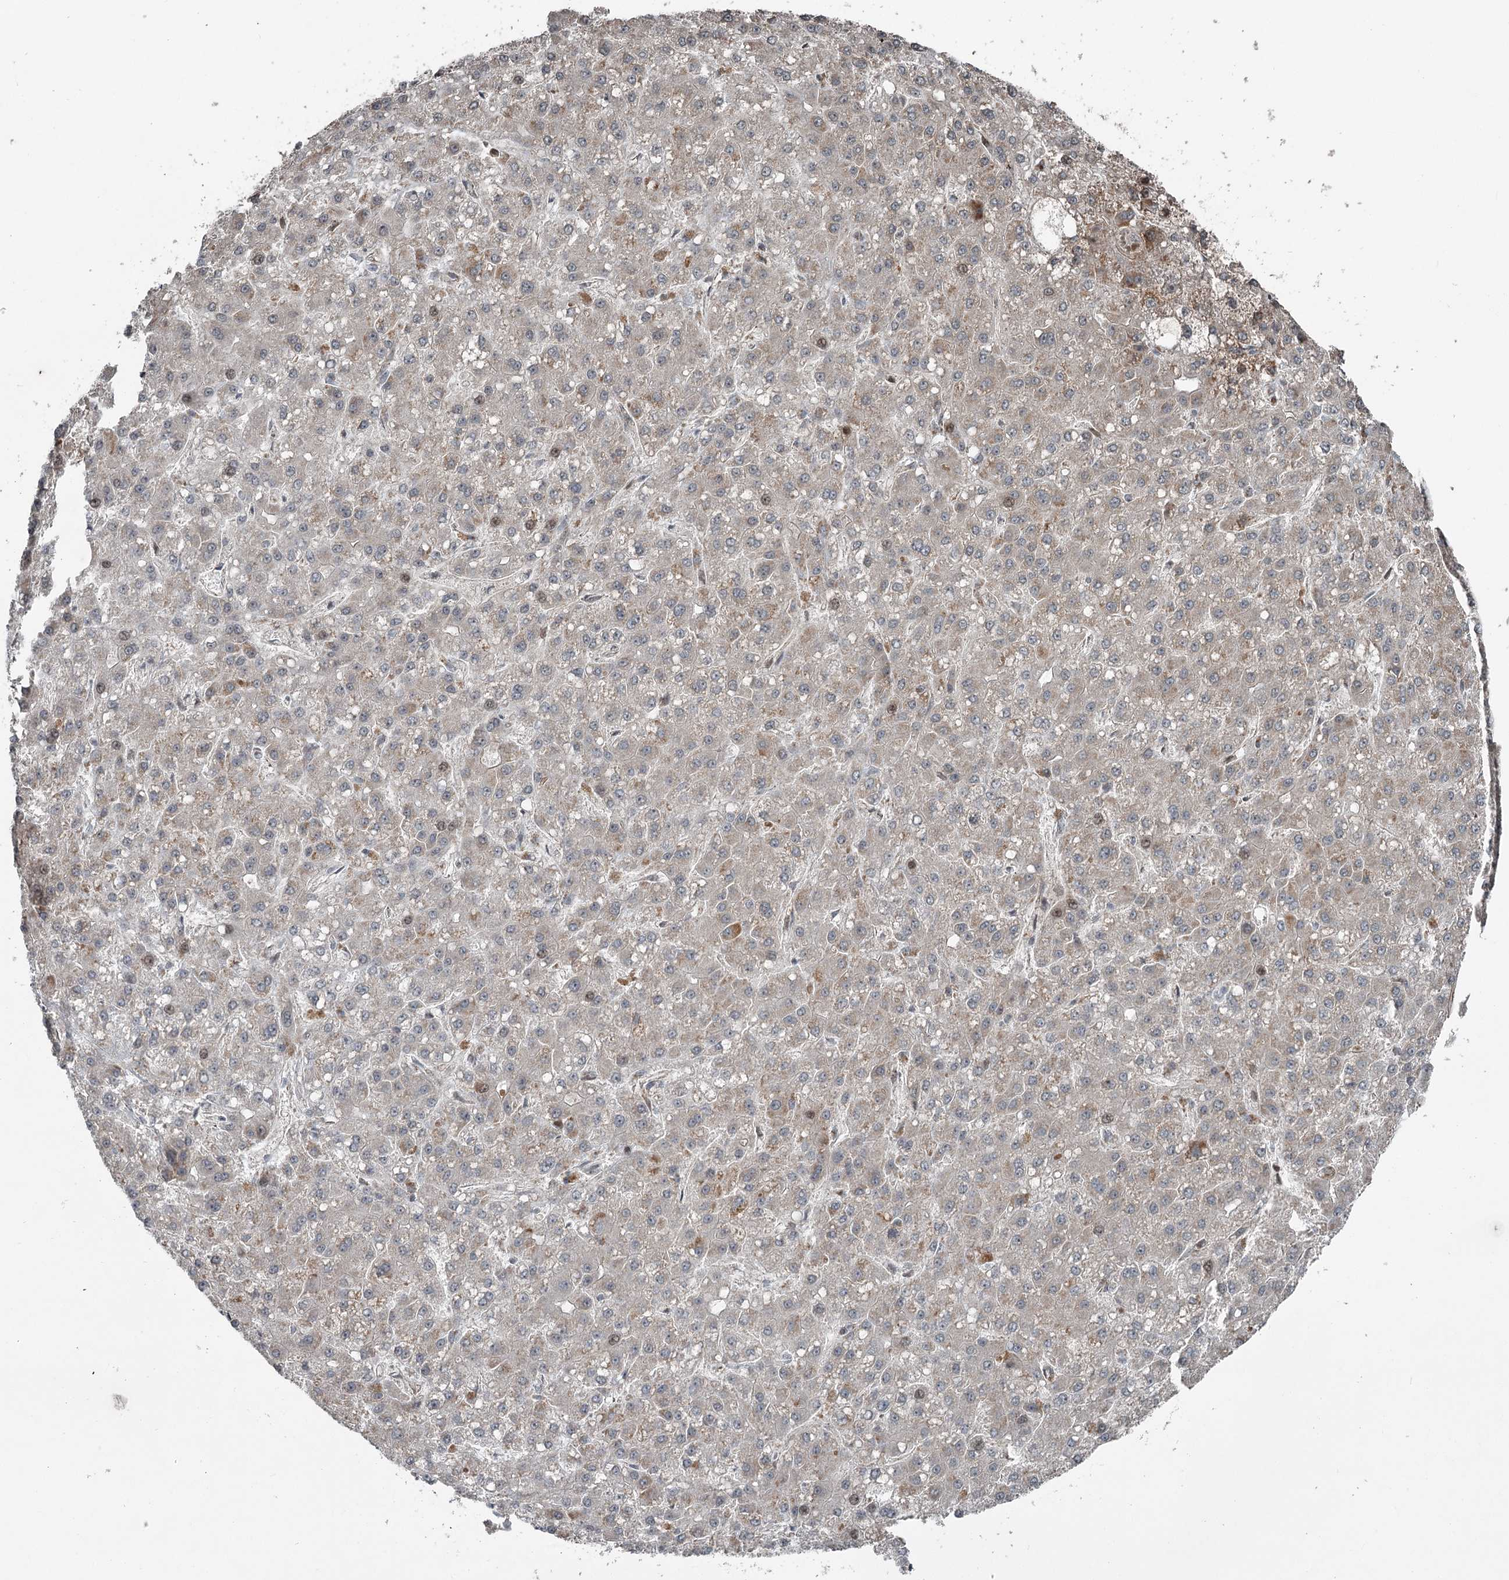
{"staining": {"intensity": "weak", "quantity": "<25%", "location": "cytoplasmic/membranous"}, "tissue": "liver cancer", "cell_type": "Tumor cells", "image_type": "cancer", "snomed": [{"axis": "morphology", "description": "Carcinoma, Hepatocellular, NOS"}, {"axis": "topography", "description": "Liver"}], "caption": "Tumor cells are negative for protein expression in human liver cancer. (DAB (3,3'-diaminobenzidine) immunohistochemistry with hematoxylin counter stain).", "gene": "RASSF8", "patient": {"sex": "male", "age": 67}}